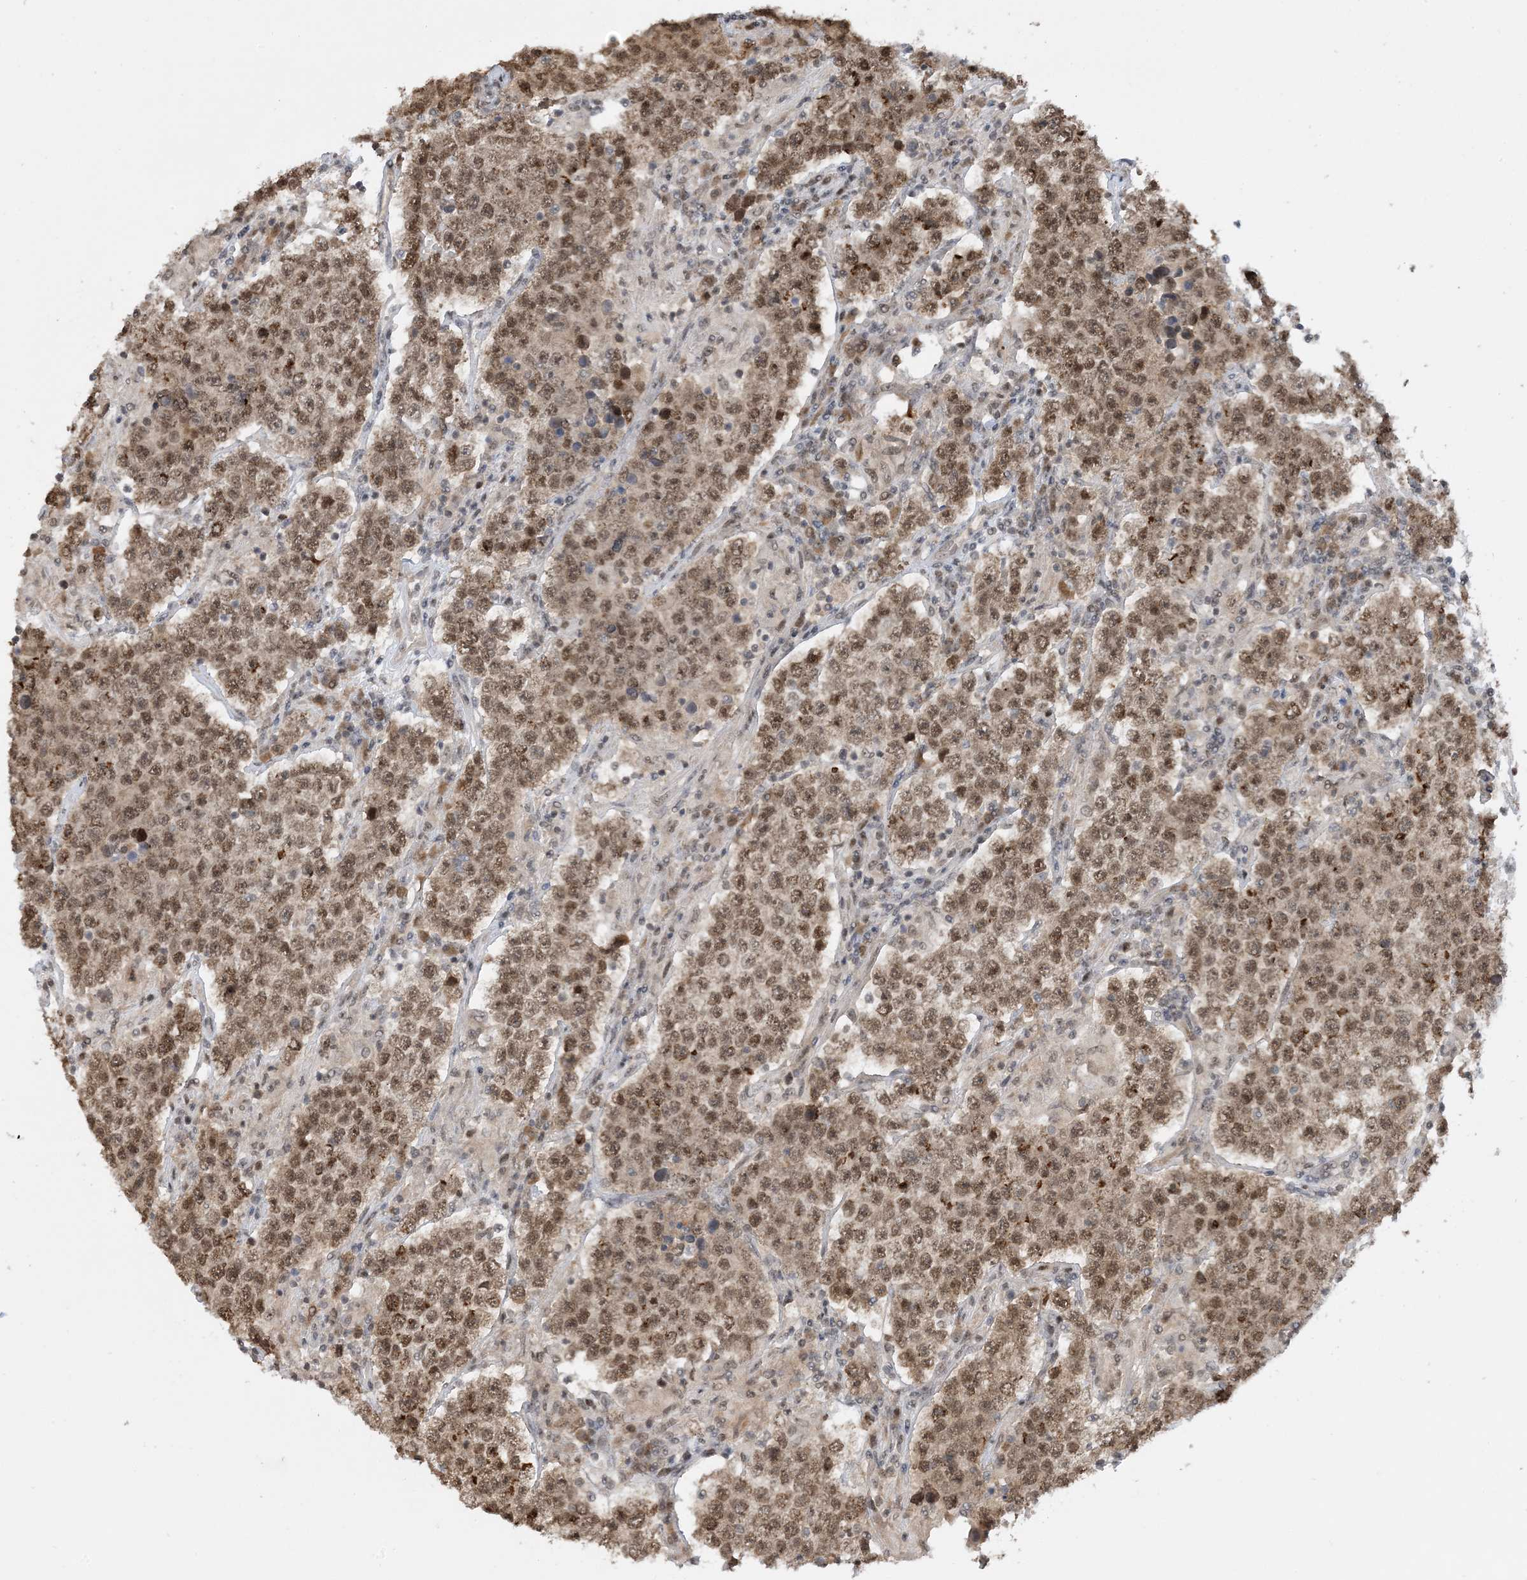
{"staining": {"intensity": "moderate", "quantity": ">75%", "location": "nuclear"}, "tissue": "testis cancer", "cell_type": "Tumor cells", "image_type": "cancer", "snomed": [{"axis": "morphology", "description": "Normal tissue, NOS"}, {"axis": "morphology", "description": "Urothelial carcinoma, High grade"}, {"axis": "morphology", "description": "Seminoma, NOS"}, {"axis": "morphology", "description": "Carcinoma, Embryonal, NOS"}, {"axis": "topography", "description": "Urinary bladder"}, {"axis": "topography", "description": "Testis"}], "caption": "Immunohistochemical staining of seminoma (testis) displays medium levels of moderate nuclear protein positivity in approximately >75% of tumor cells. (DAB (3,3'-diaminobenzidine) = brown stain, brightfield microscopy at high magnification).", "gene": "ACYP2", "patient": {"sex": "male", "age": 41}}